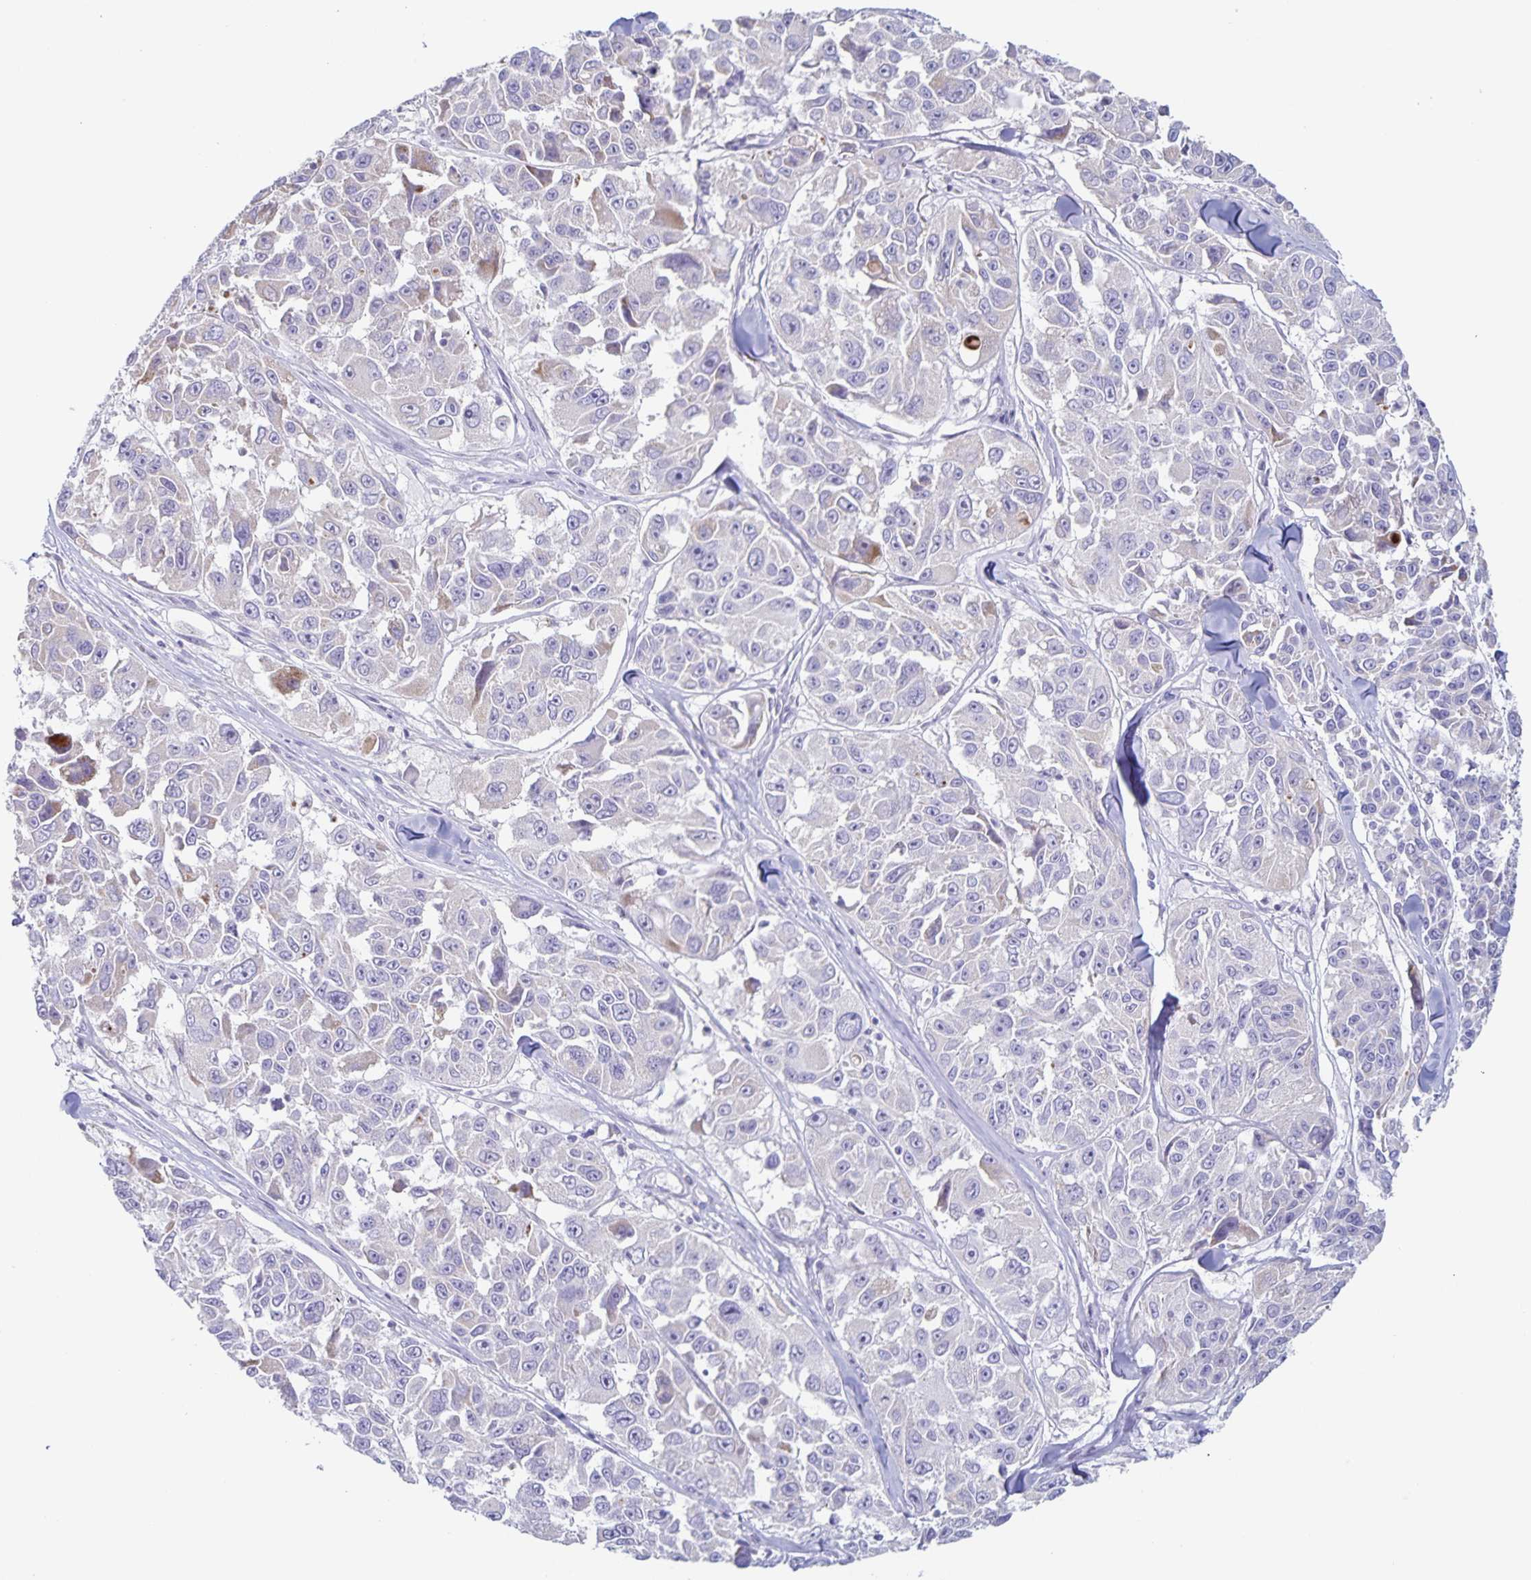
{"staining": {"intensity": "negative", "quantity": "none", "location": "none"}, "tissue": "melanoma", "cell_type": "Tumor cells", "image_type": "cancer", "snomed": [{"axis": "morphology", "description": "Malignant melanoma, NOS"}, {"axis": "topography", "description": "Skin"}], "caption": "Immunohistochemical staining of human melanoma exhibits no significant positivity in tumor cells.", "gene": "RPL36A", "patient": {"sex": "female", "age": 66}}